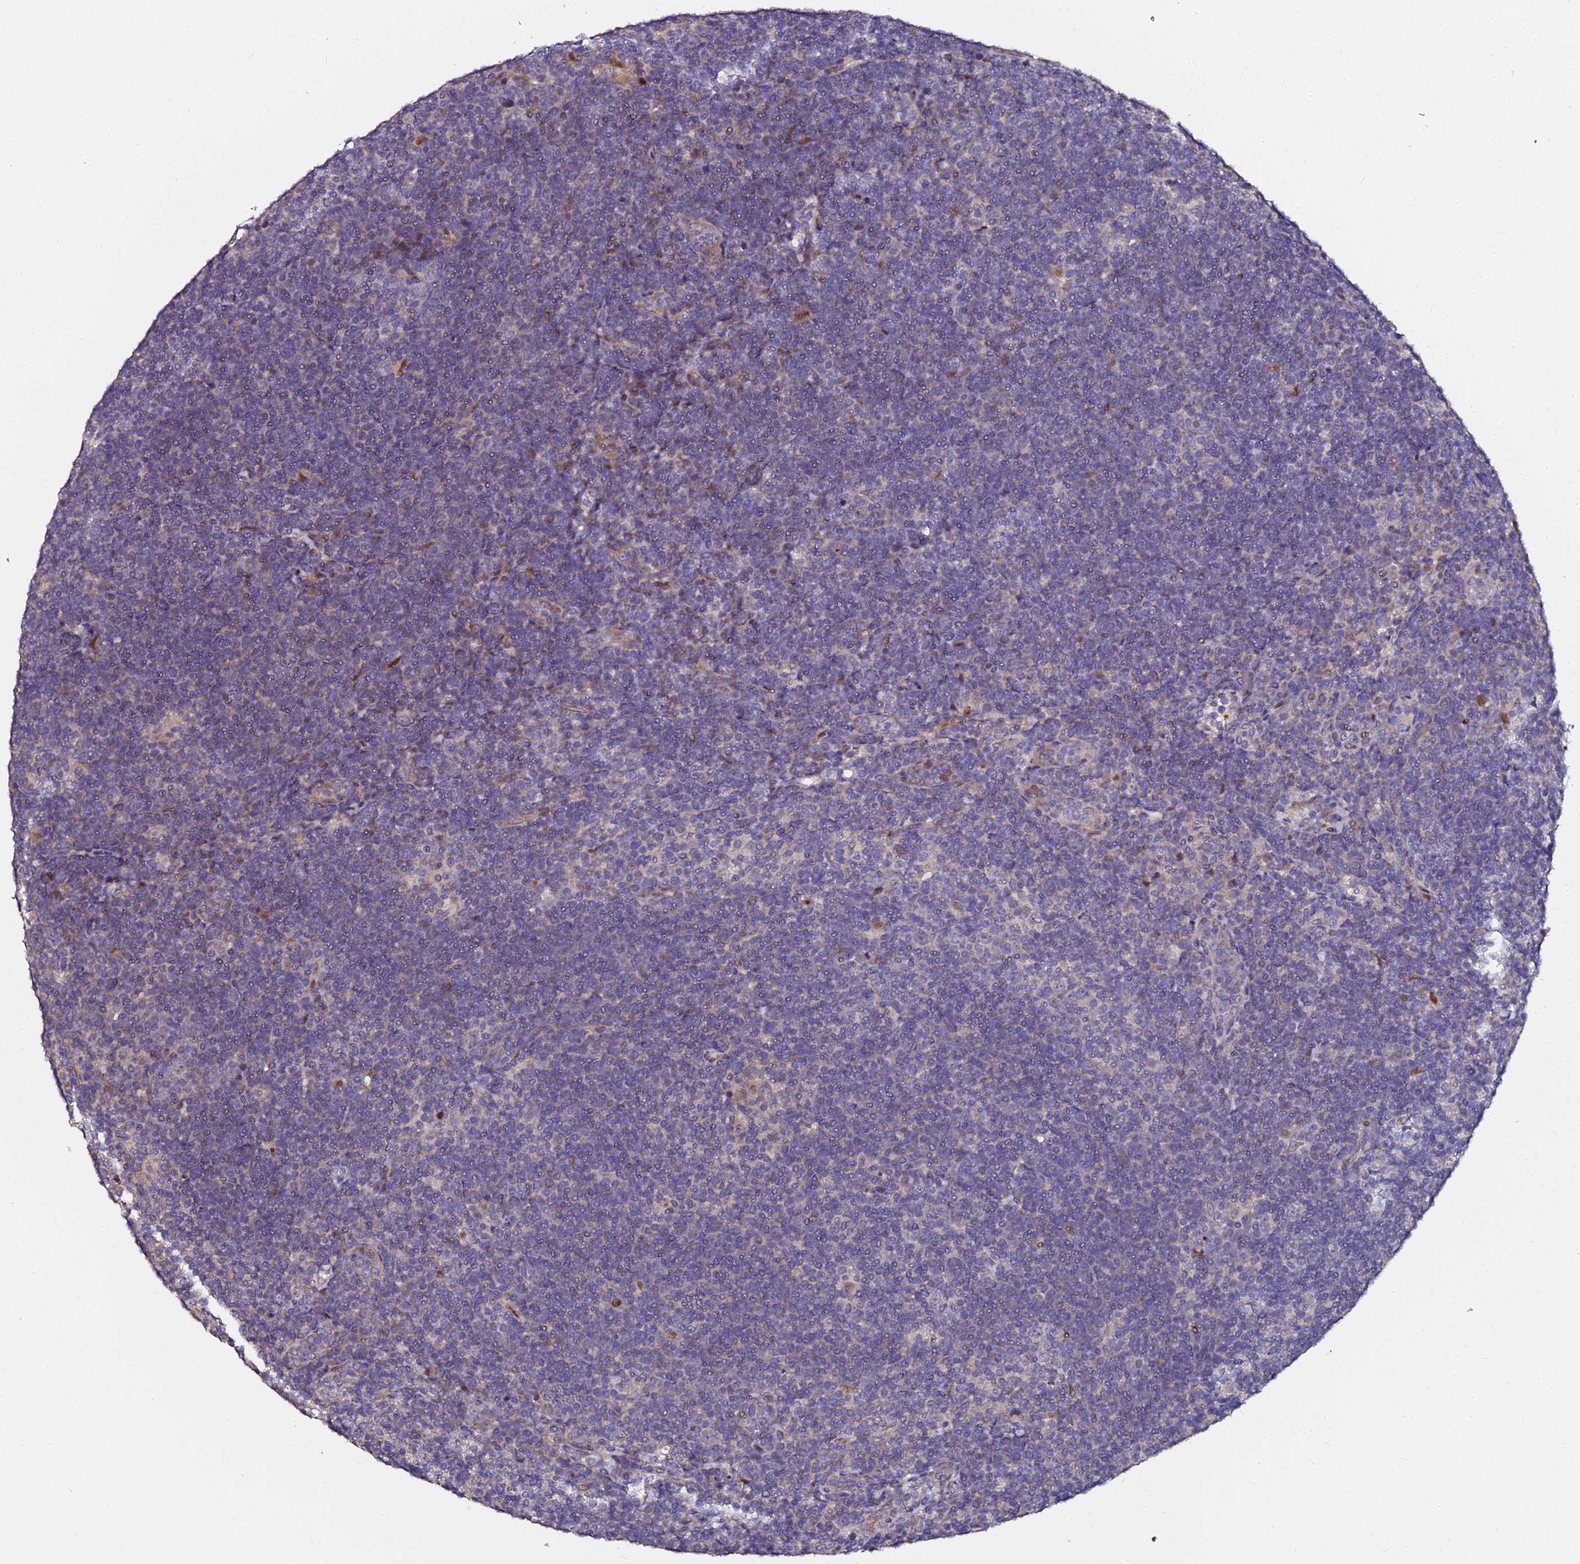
{"staining": {"intensity": "negative", "quantity": "none", "location": "none"}, "tissue": "lymphoma", "cell_type": "Tumor cells", "image_type": "cancer", "snomed": [{"axis": "morphology", "description": "Hodgkin's disease, NOS"}, {"axis": "topography", "description": "Lymph node"}], "caption": "Photomicrograph shows no significant protein staining in tumor cells of Hodgkin's disease.", "gene": "GPN3", "patient": {"sex": "female", "age": 57}}